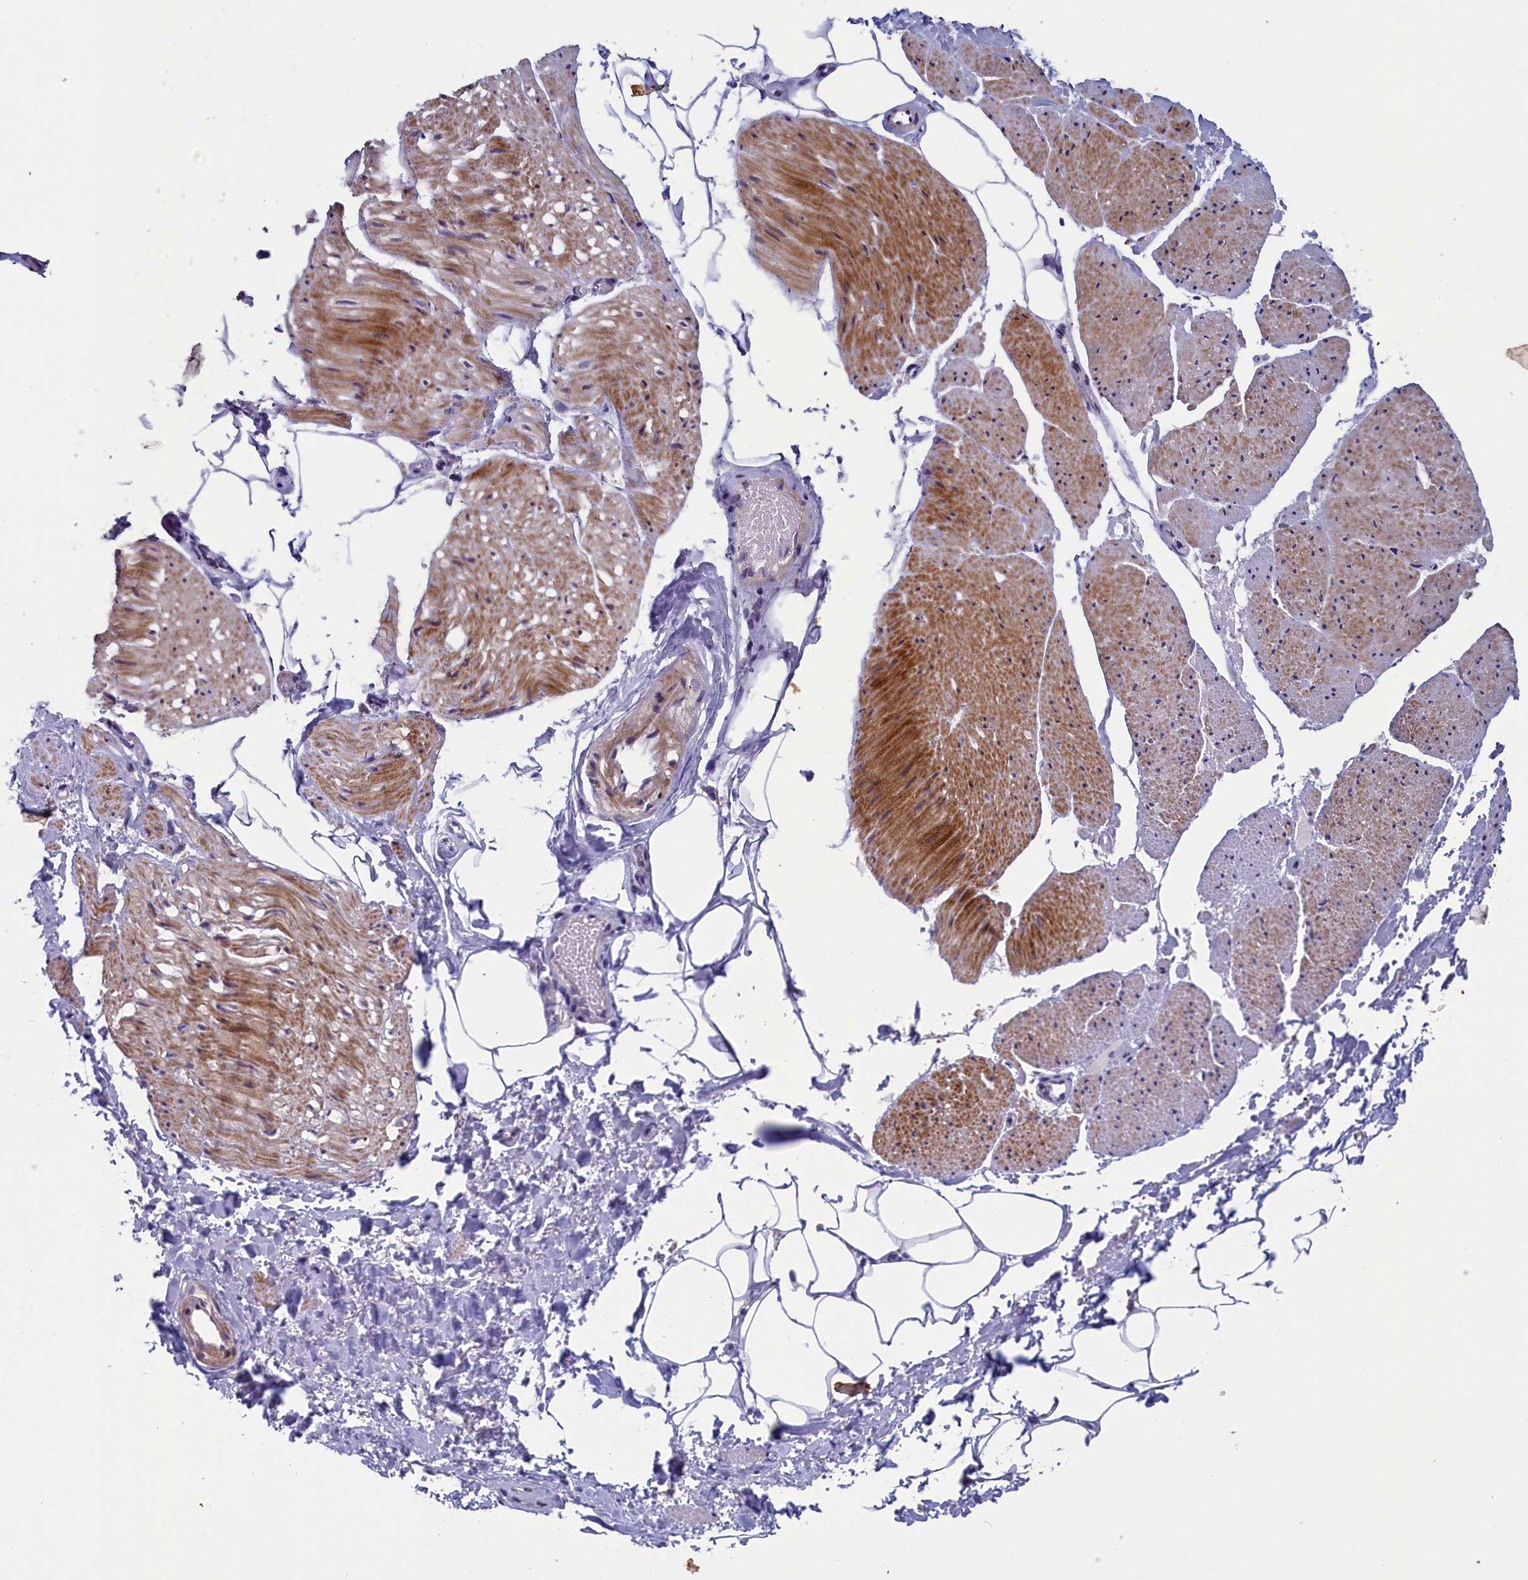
{"staining": {"intensity": "negative", "quantity": "none", "location": "none"}, "tissue": "adipose tissue", "cell_type": "Adipocytes", "image_type": "normal", "snomed": [{"axis": "morphology", "description": "Normal tissue, NOS"}, {"axis": "morphology", "description": "Adenocarcinoma, Low grade"}, {"axis": "topography", "description": "Prostate"}, {"axis": "topography", "description": "Peripheral nerve tissue"}], "caption": "A high-resolution image shows immunohistochemistry staining of benign adipose tissue, which shows no significant expression in adipocytes.", "gene": "ANKRD39", "patient": {"sex": "male", "age": 63}}